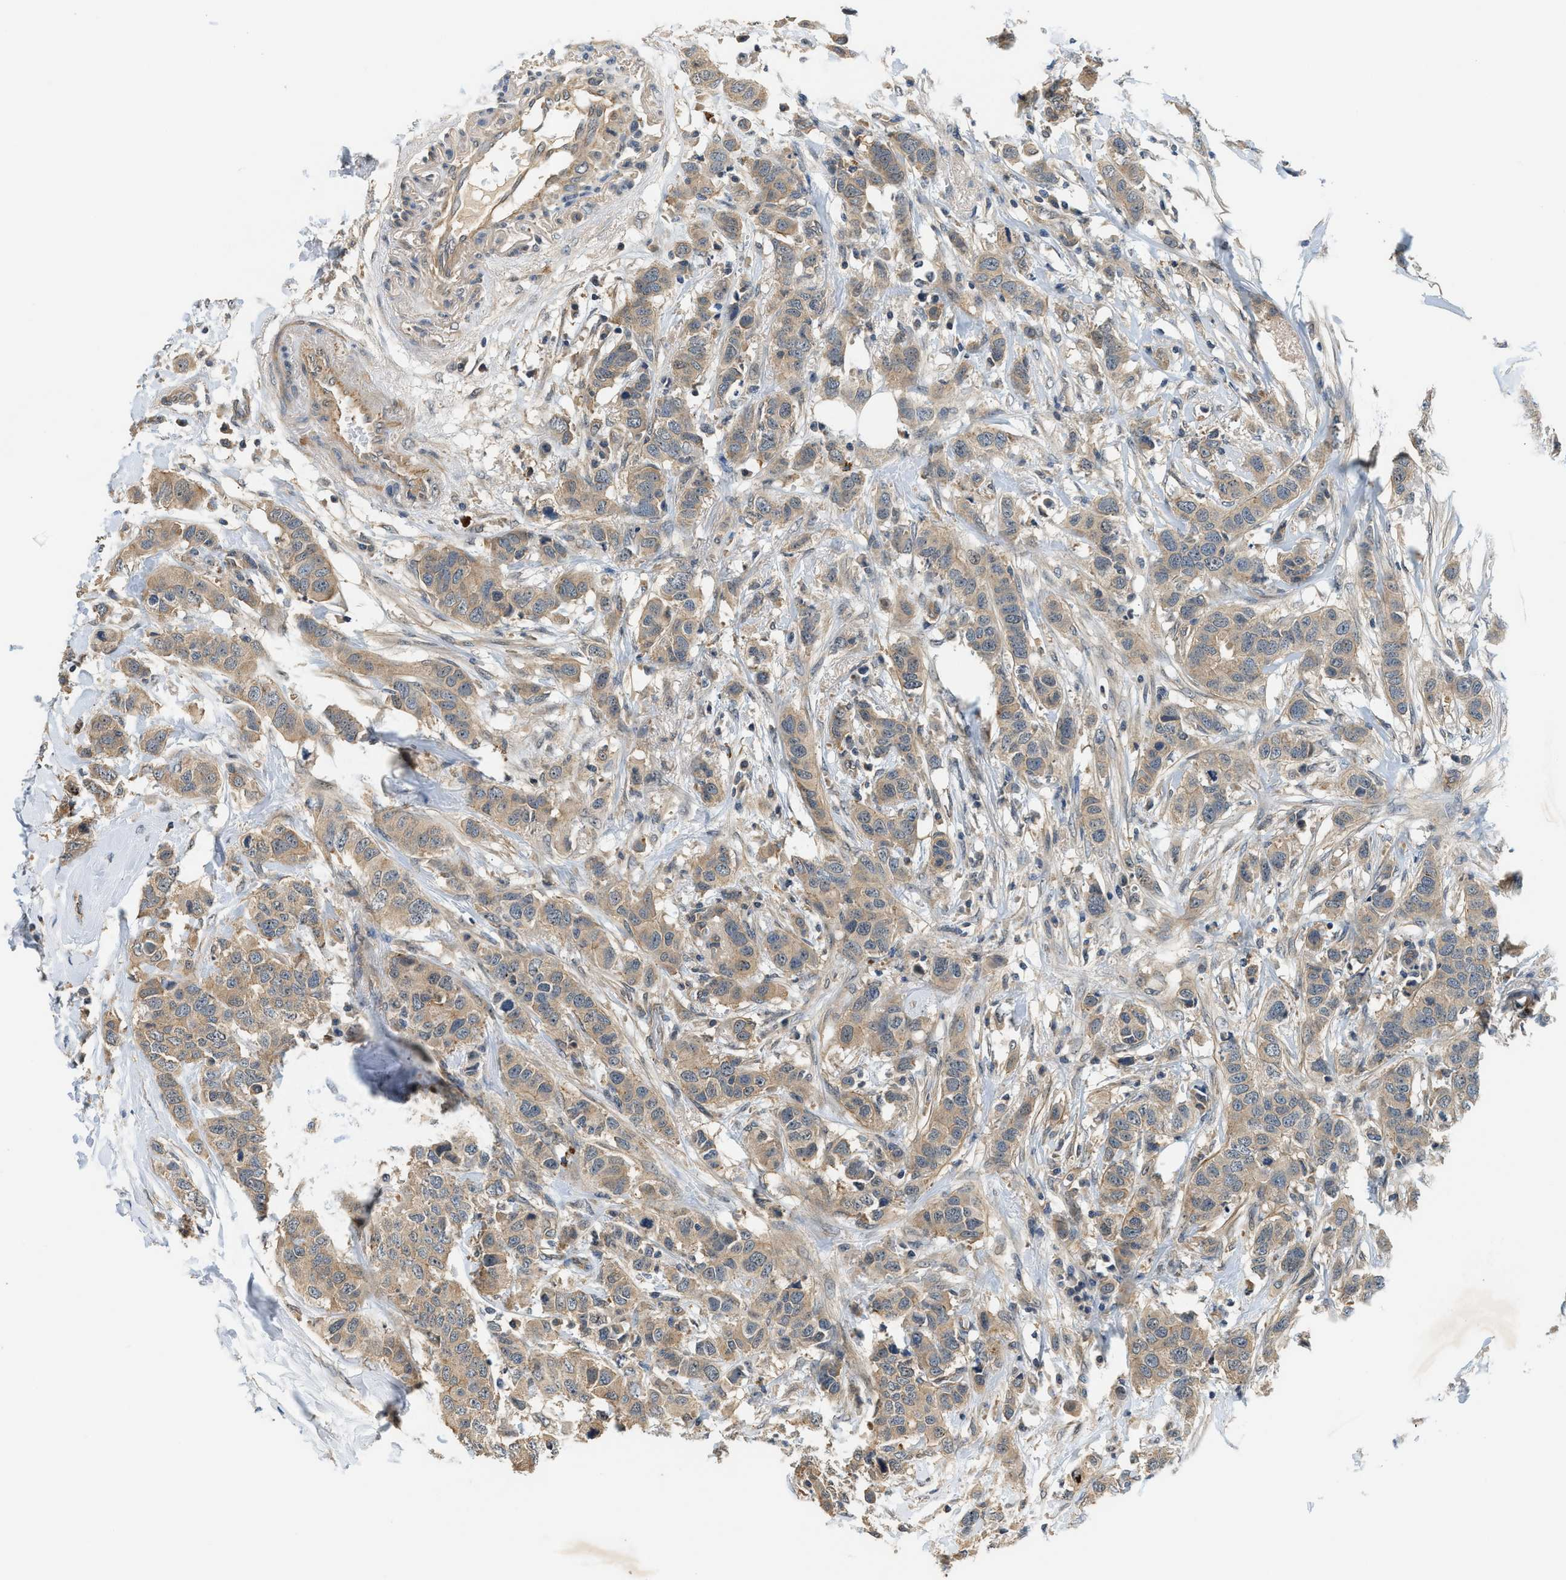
{"staining": {"intensity": "moderate", "quantity": ">75%", "location": "cytoplasmic/membranous"}, "tissue": "breast cancer", "cell_type": "Tumor cells", "image_type": "cancer", "snomed": [{"axis": "morphology", "description": "Duct carcinoma"}, {"axis": "topography", "description": "Breast"}], "caption": "Breast cancer (invasive ductal carcinoma) stained with IHC exhibits moderate cytoplasmic/membranous expression in about >75% of tumor cells. (IHC, brightfield microscopy, high magnification).", "gene": "CBLB", "patient": {"sex": "female", "age": 37}}